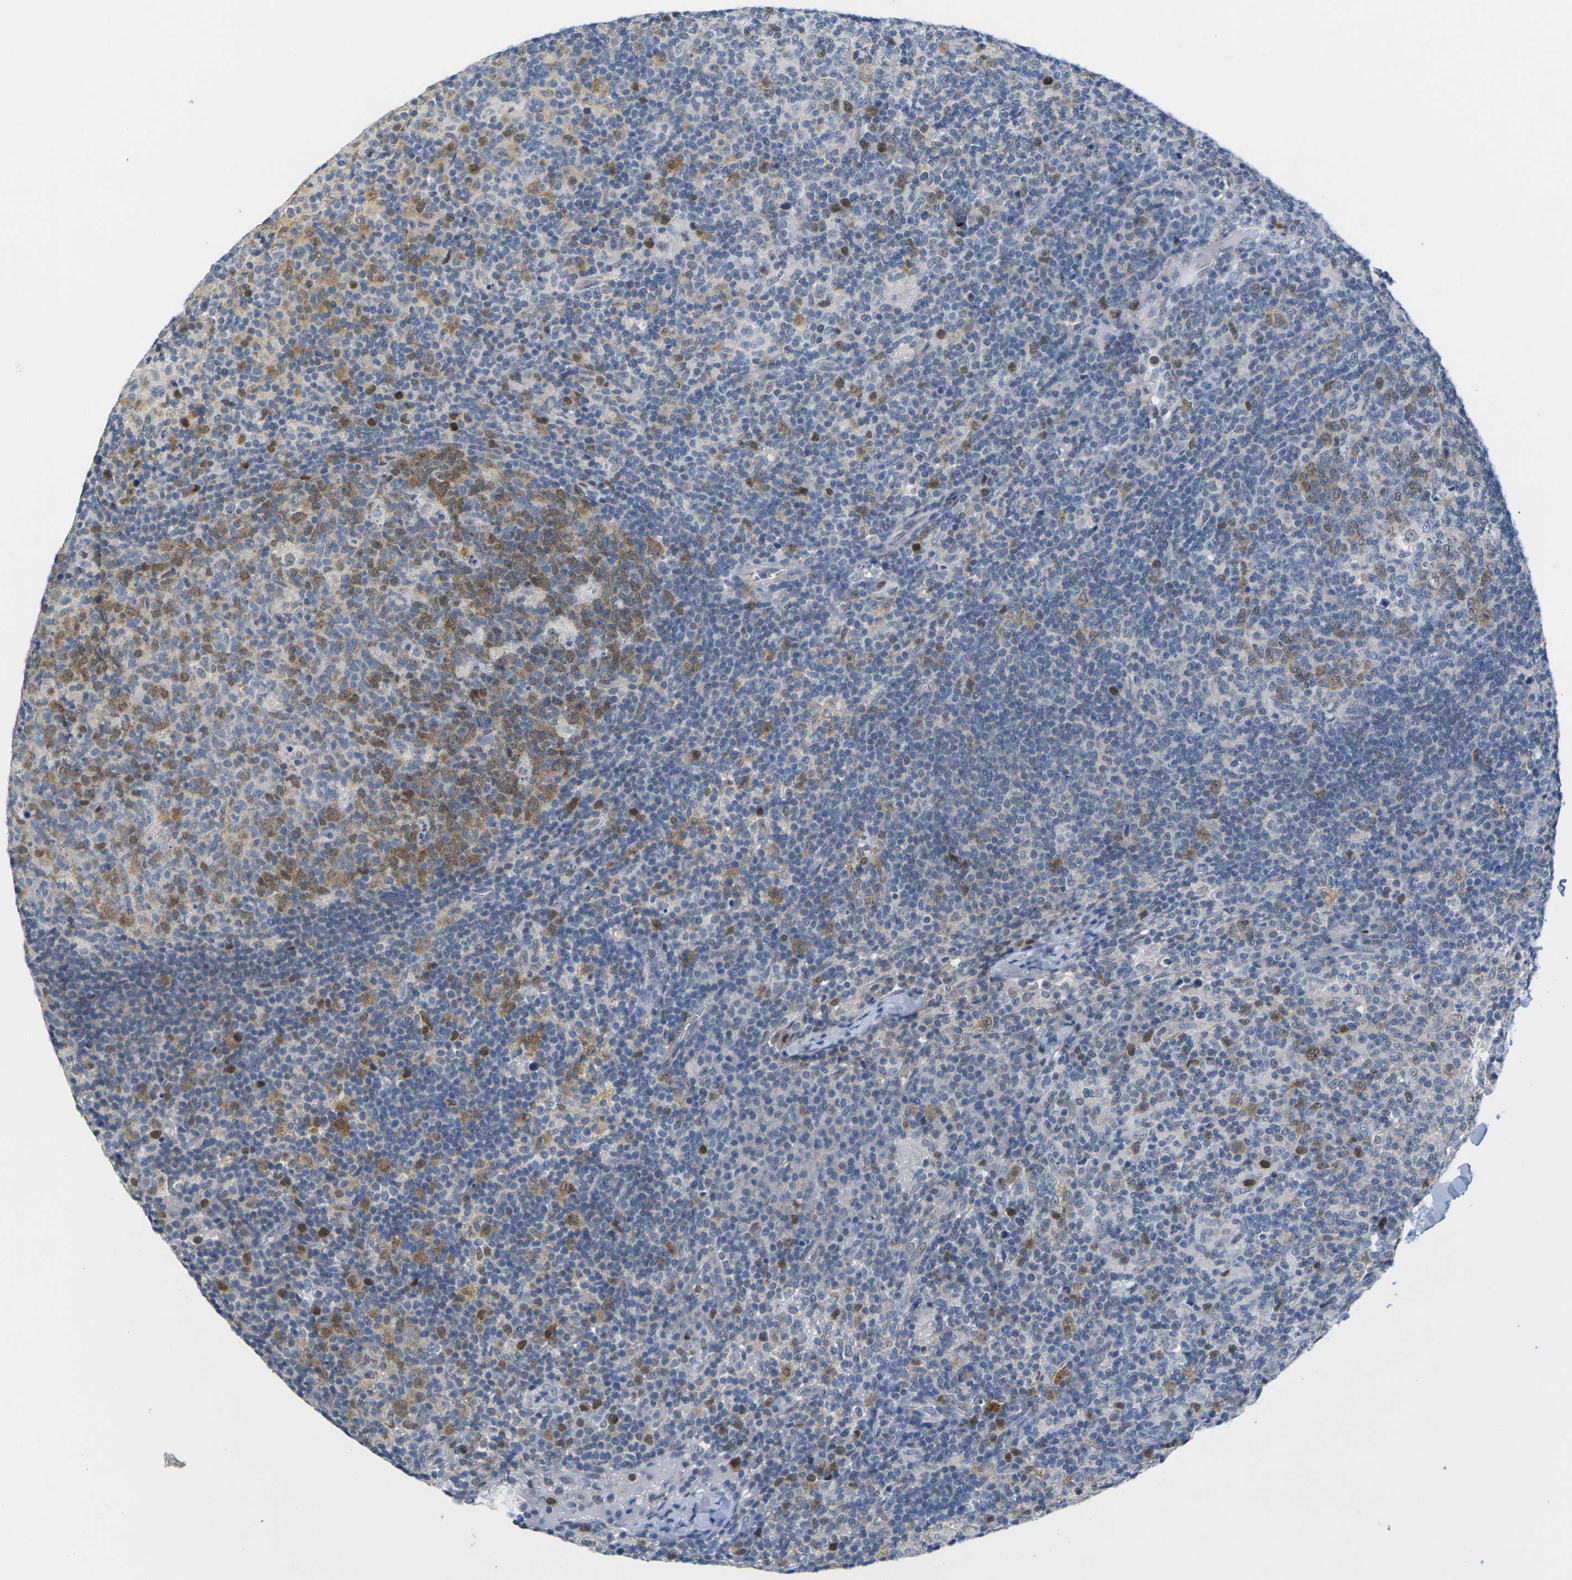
{"staining": {"intensity": "moderate", "quantity": "25%-75%", "location": "cytoplasmic/membranous,nuclear"}, "tissue": "lymph node", "cell_type": "Germinal center cells", "image_type": "normal", "snomed": [{"axis": "morphology", "description": "Normal tissue, NOS"}, {"axis": "morphology", "description": "Inflammation, NOS"}, {"axis": "topography", "description": "Lymph node"}], "caption": "Immunohistochemistry (IHC) of benign lymph node demonstrates medium levels of moderate cytoplasmic/membranous,nuclear positivity in about 25%-75% of germinal center cells. (DAB IHC, brown staining for protein, blue staining for nuclei).", "gene": "CDK2", "patient": {"sex": "male", "age": 55}}